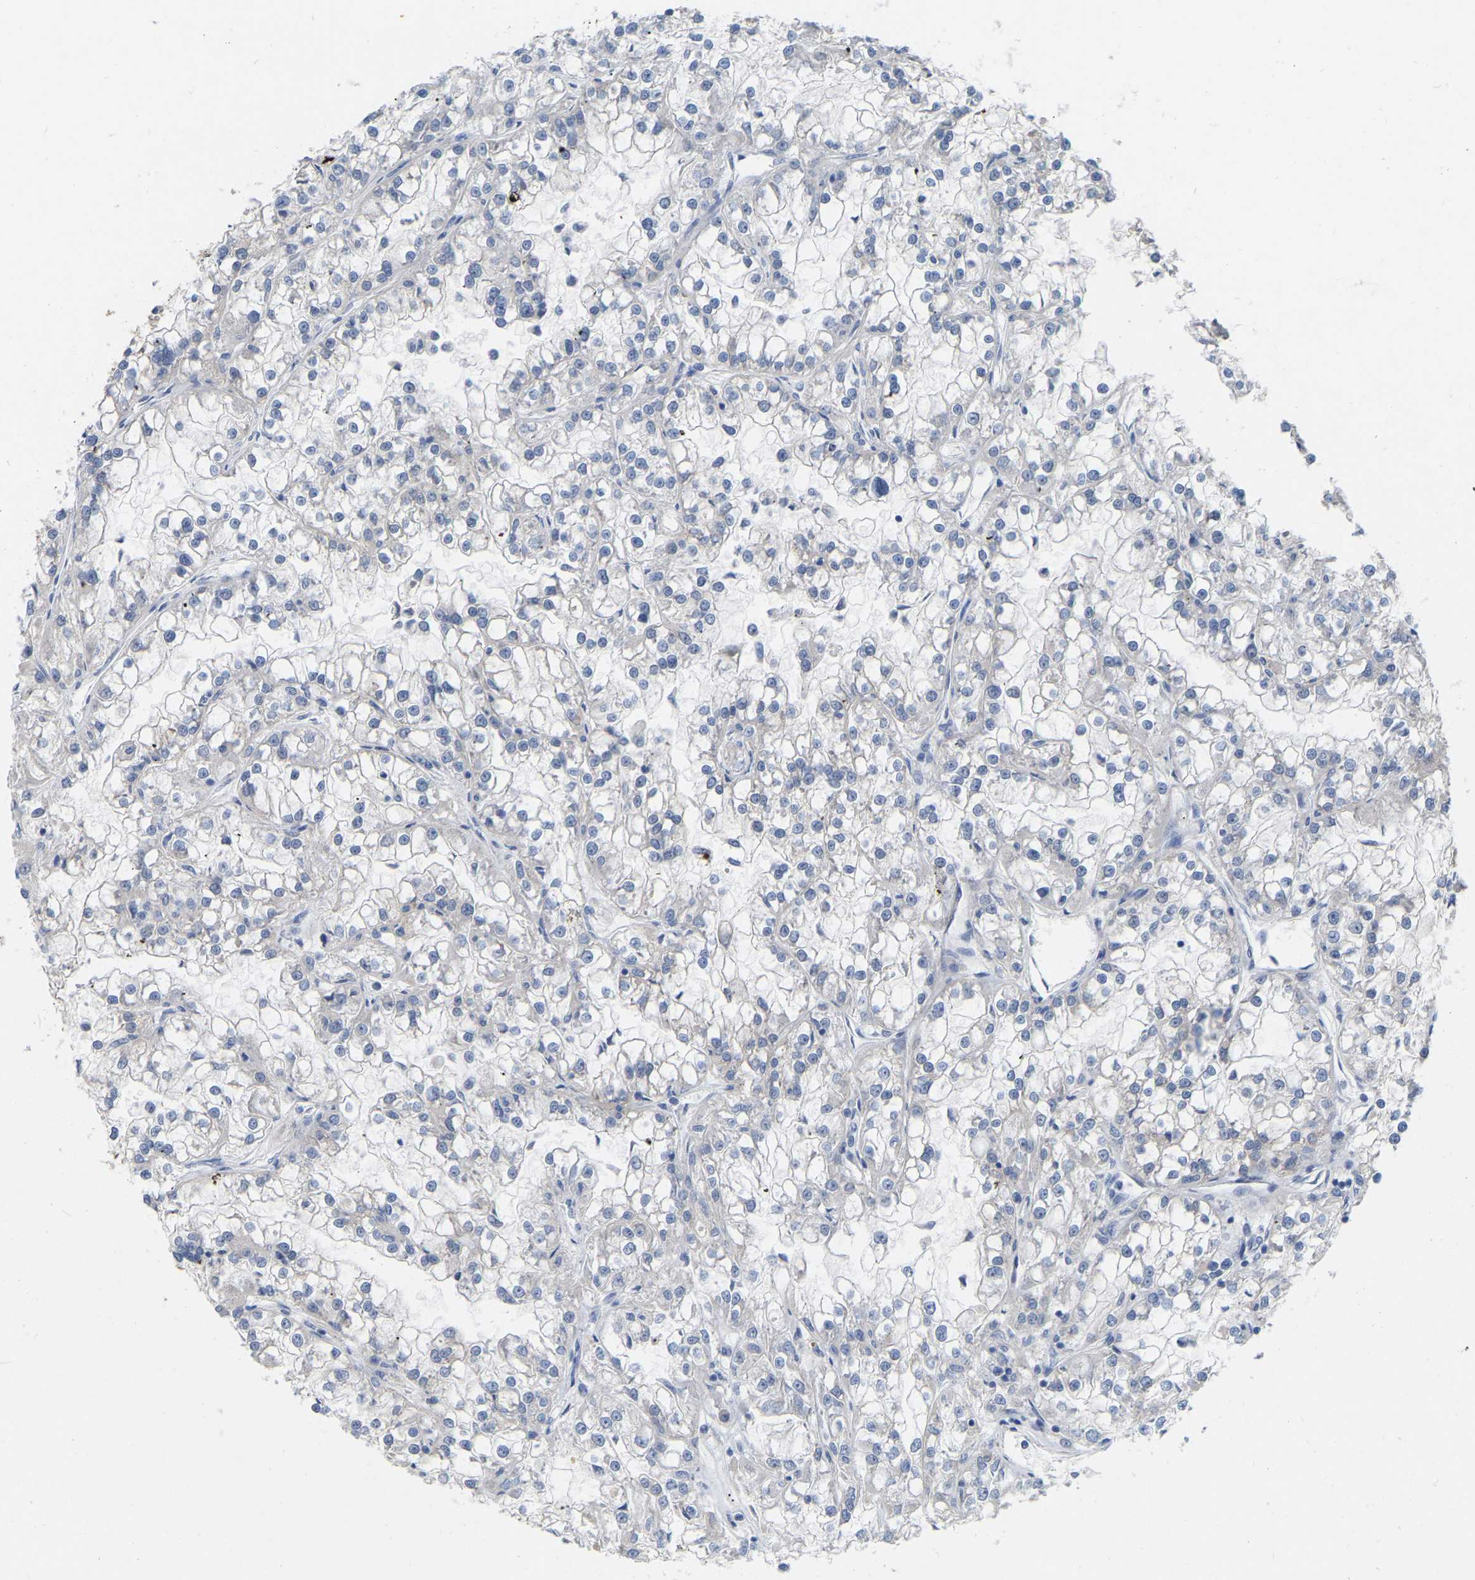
{"staining": {"intensity": "negative", "quantity": "none", "location": "none"}, "tissue": "renal cancer", "cell_type": "Tumor cells", "image_type": "cancer", "snomed": [{"axis": "morphology", "description": "Adenocarcinoma, NOS"}, {"axis": "topography", "description": "Kidney"}], "caption": "Image shows no significant protein positivity in tumor cells of renal cancer.", "gene": "WIPI2", "patient": {"sex": "female", "age": 52}}